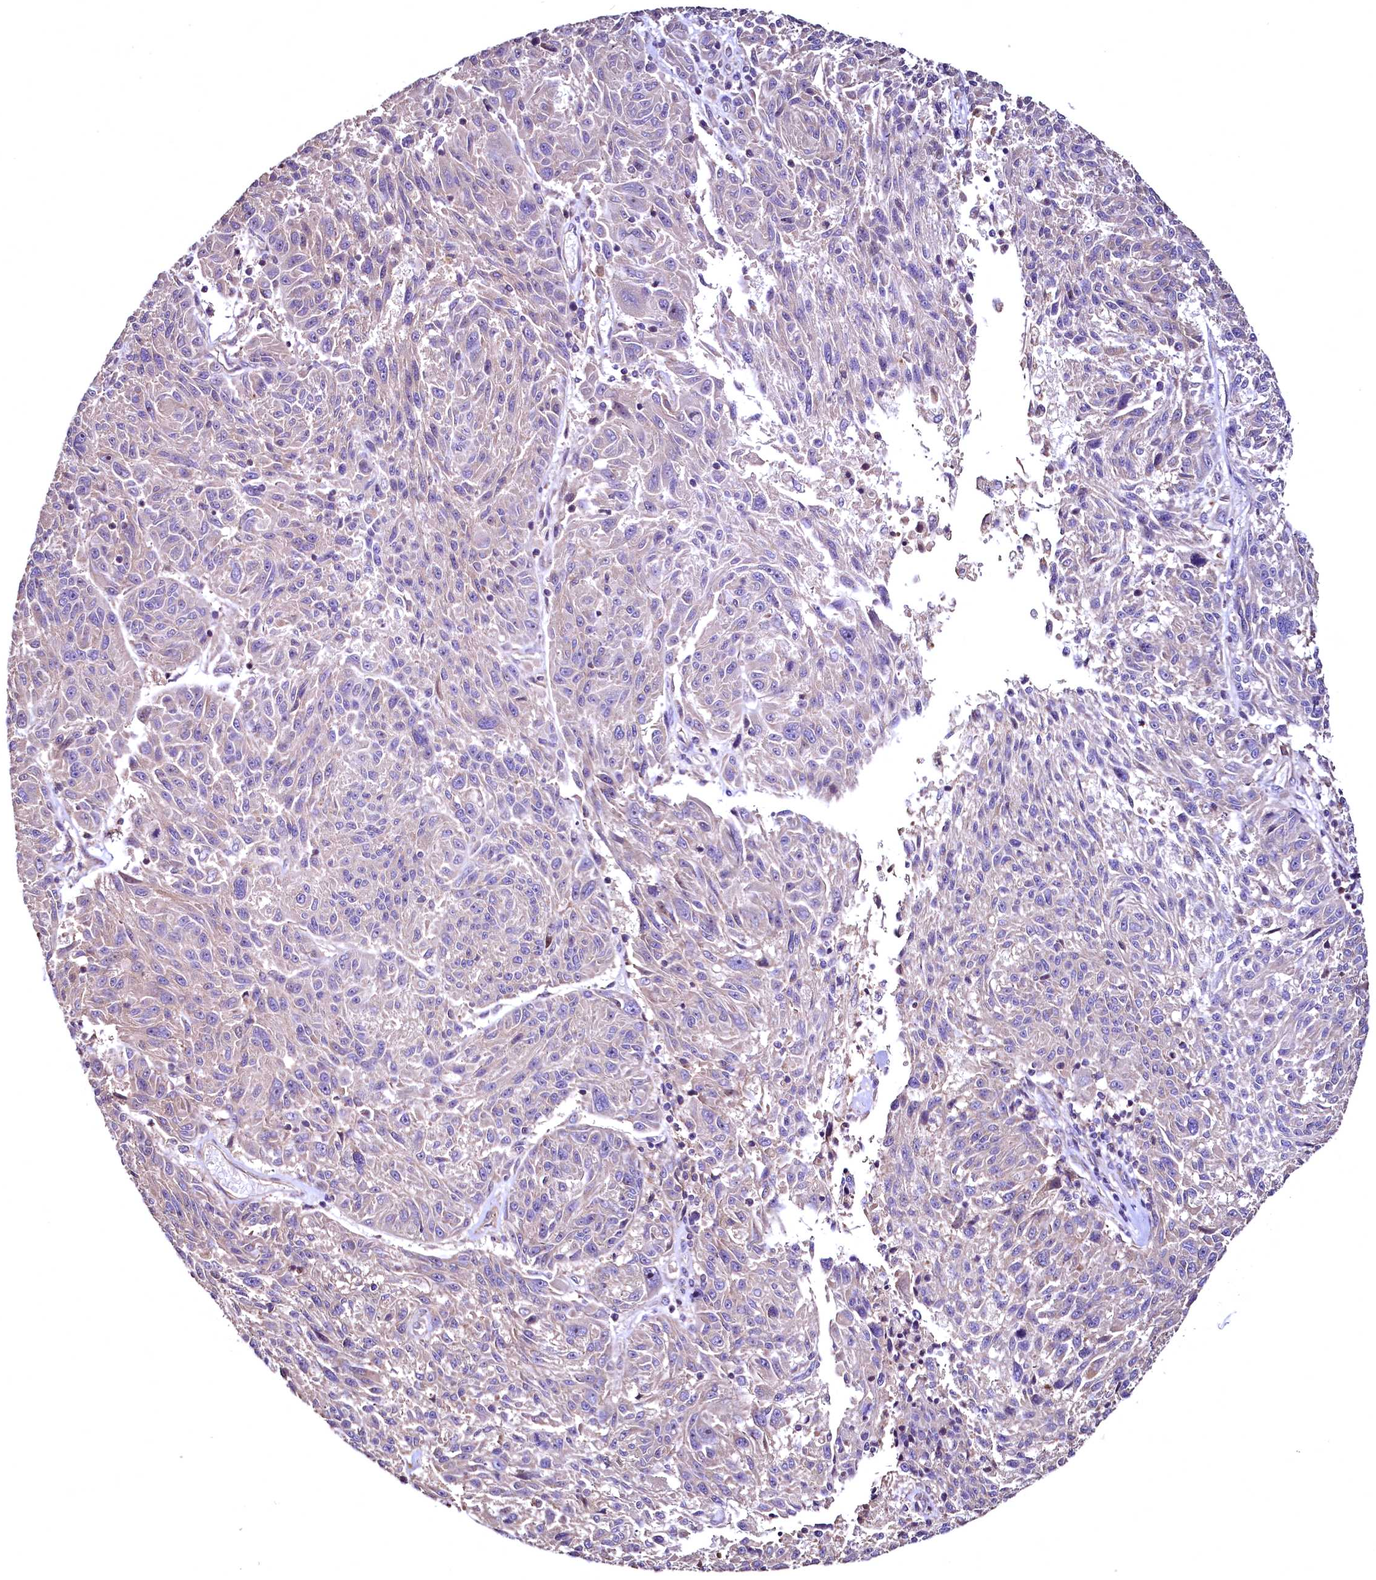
{"staining": {"intensity": "weak", "quantity": ">75%", "location": "cytoplasmic/membranous"}, "tissue": "melanoma", "cell_type": "Tumor cells", "image_type": "cancer", "snomed": [{"axis": "morphology", "description": "Malignant melanoma, NOS"}, {"axis": "topography", "description": "Skin"}], "caption": "IHC of malignant melanoma displays low levels of weak cytoplasmic/membranous positivity in approximately >75% of tumor cells.", "gene": "TBCEL", "patient": {"sex": "male", "age": 53}}